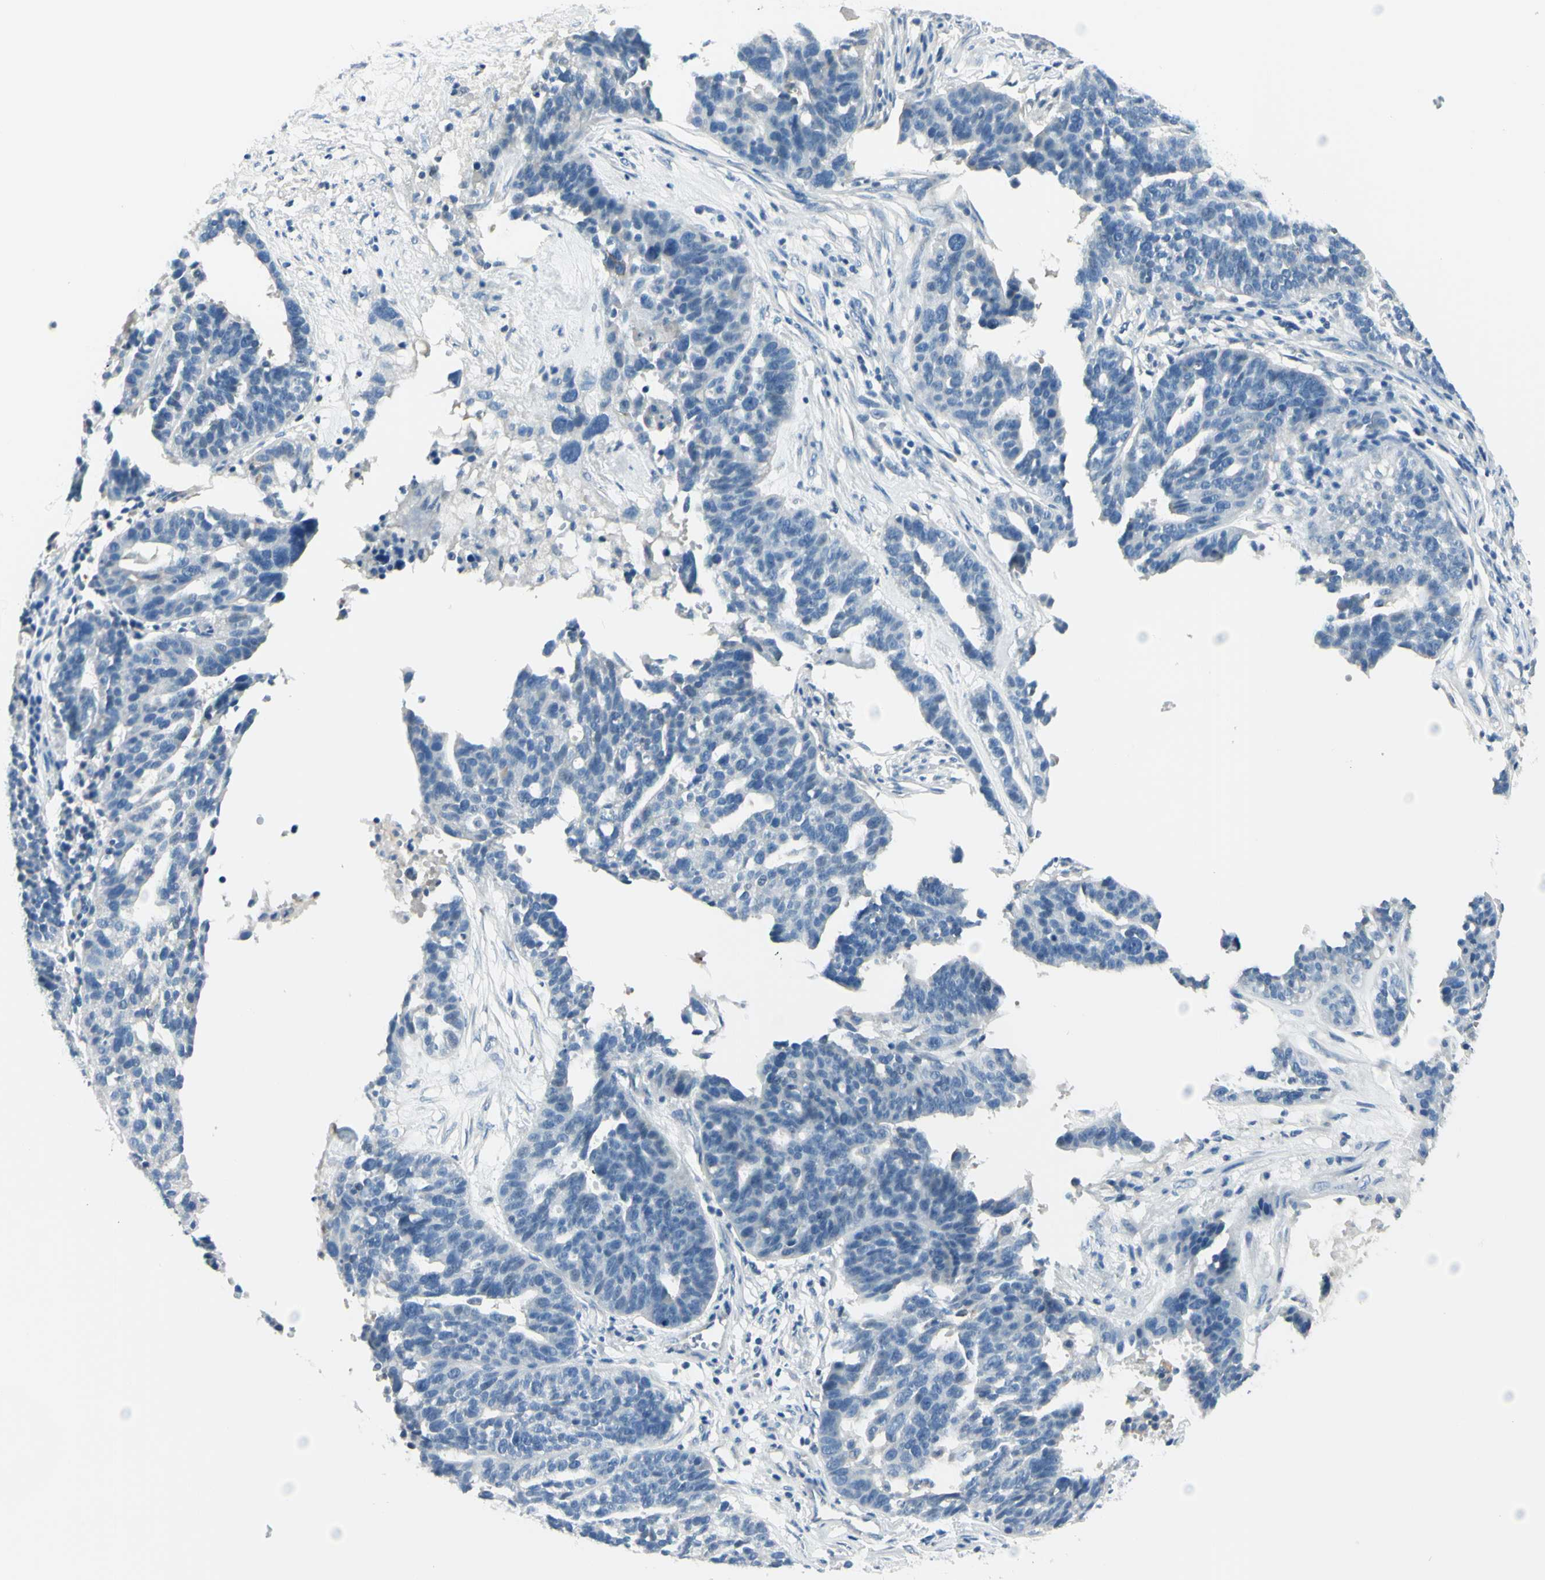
{"staining": {"intensity": "negative", "quantity": "none", "location": "none"}, "tissue": "ovarian cancer", "cell_type": "Tumor cells", "image_type": "cancer", "snomed": [{"axis": "morphology", "description": "Cystadenocarcinoma, serous, NOS"}, {"axis": "topography", "description": "Ovary"}], "caption": "Tumor cells show no significant protein expression in serous cystadenocarcinoma (ovarian).", "gene": "DLG4", "patient": {"sex": "female", "age": 59}}